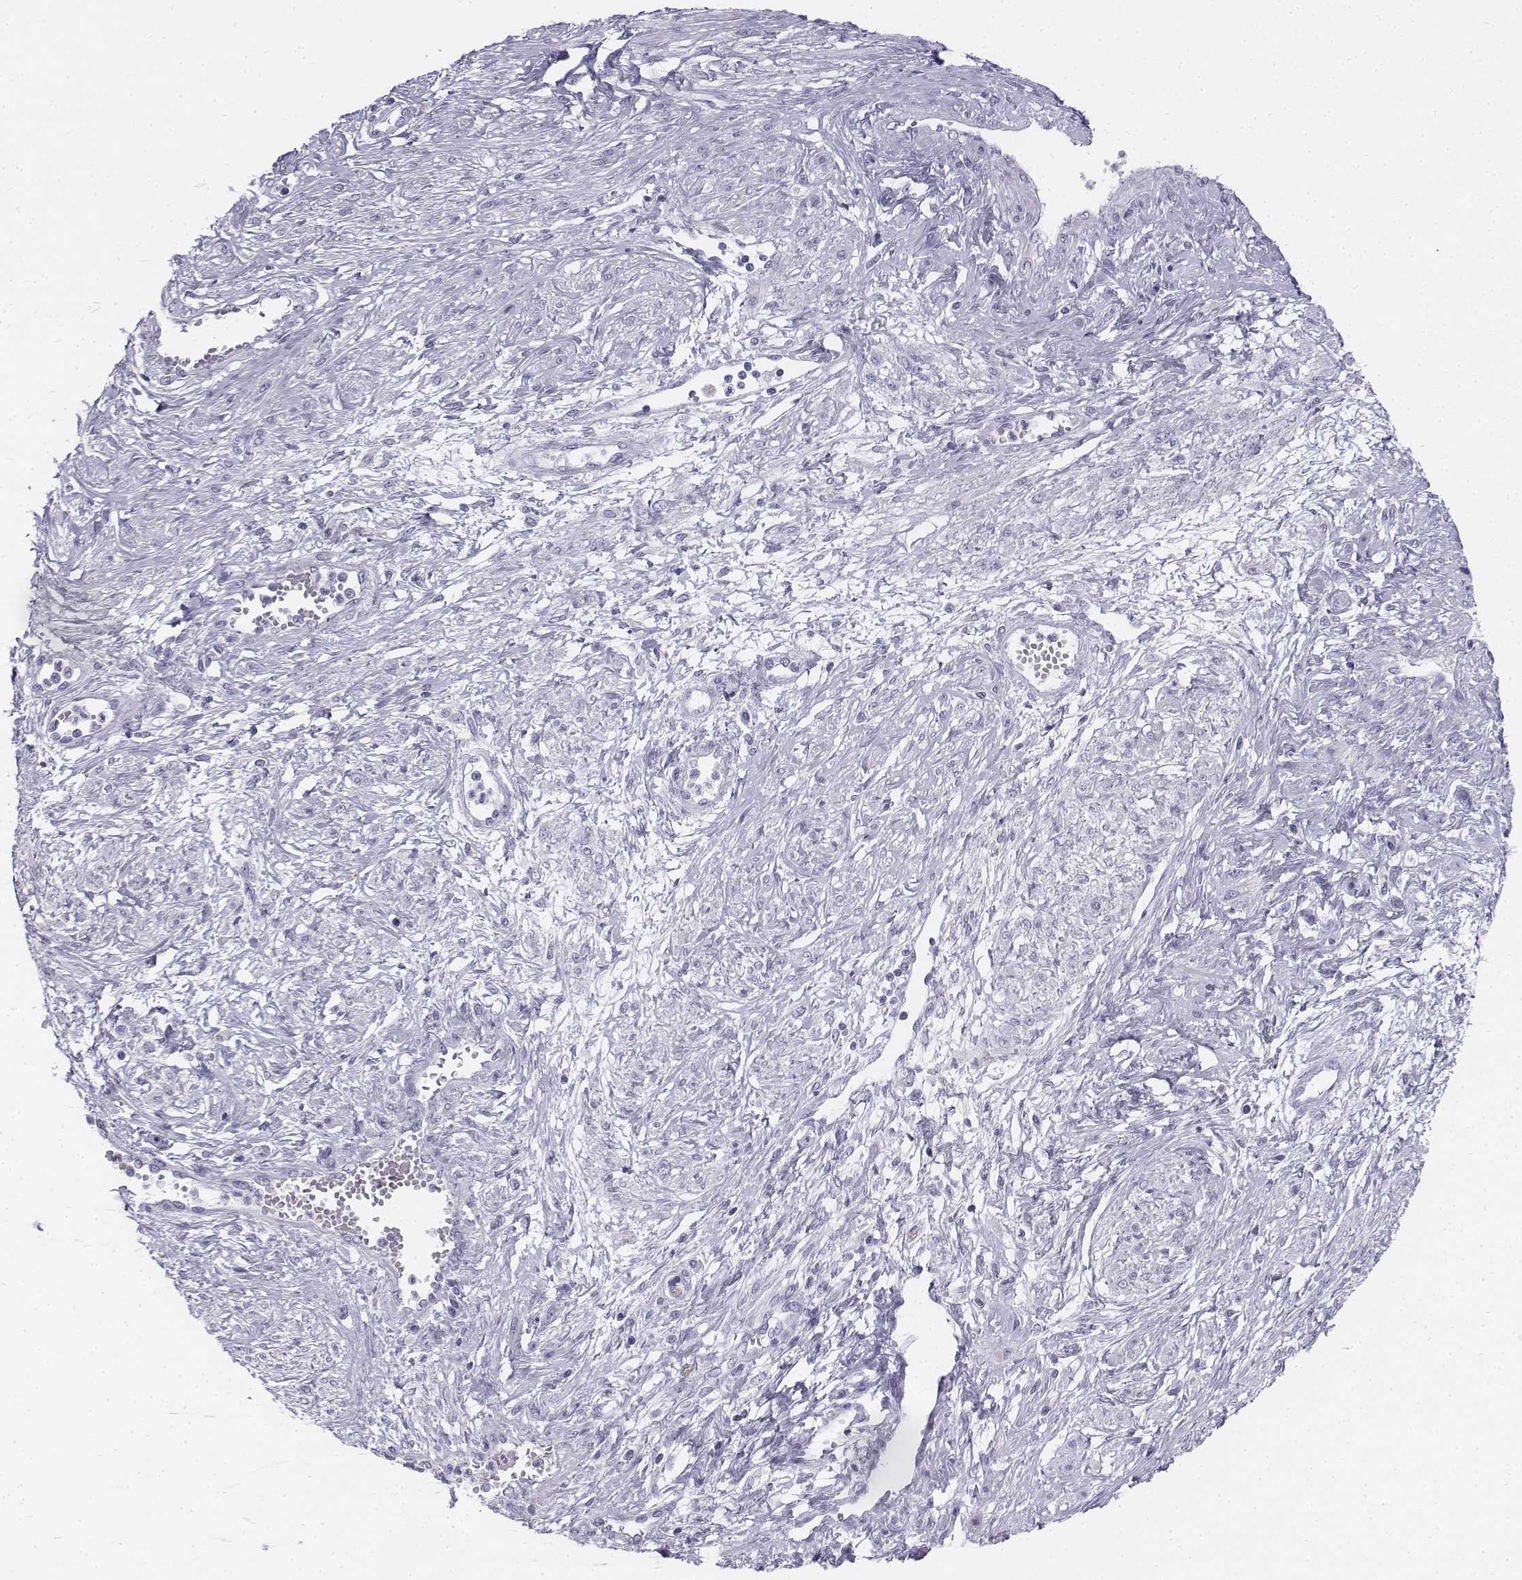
{"staining": {"intensity": "negative", "quantity": "none", "location": "none"}, "tissue": "cervical cancer", "cell_type": "Tumor cells", "image_type": "cancer", "snomed": [{"axis": "morphology", "description": "Squamous cell carcinoma, NOS"}, {"axis": "topography", "description": "Cervix"}], "caption": "Tumor cells are negative for protein expression in human squamous cell carcinoma (cervical).", "gene": "TH", "patient": {"sex": "female", "age": 34}}